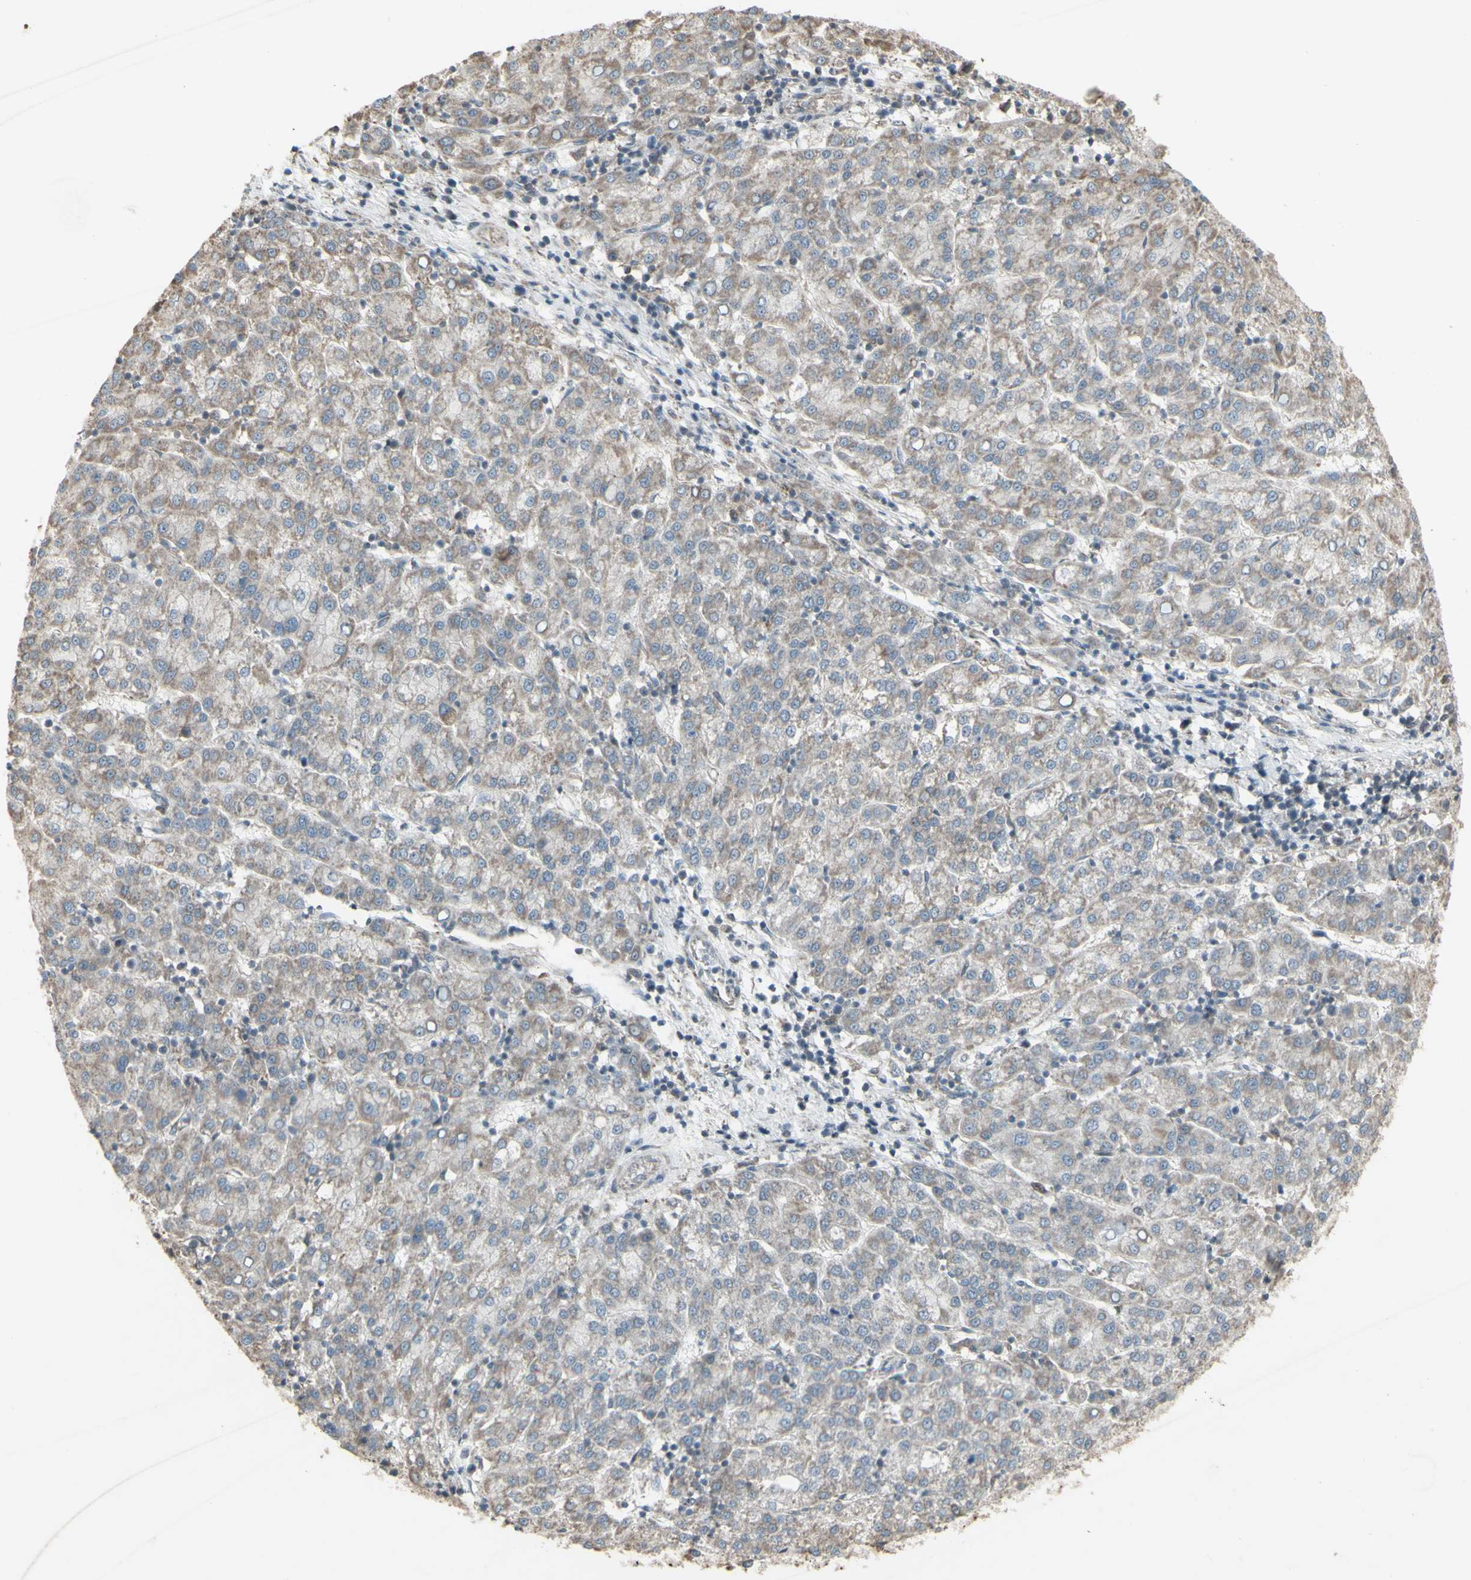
{"staining": {"intensity": "negative", "quantity": "none", "location": "none"}, "tissue": "liver cancer", "cell_type": "Tumor cells", "image_type": "cancer", "snomed": [{"axis": "morphology", "description": "Carcinoma, Hepatocellular, NOS"}, {"axis": "topography", "description": "Liver"}], "caption": "A photomicrograph of human liver hepatocellular carcinoma is negative for staining in tumor cells.", "gene": "FXYD3", "patient": {"sex": "female", "age": 58}}